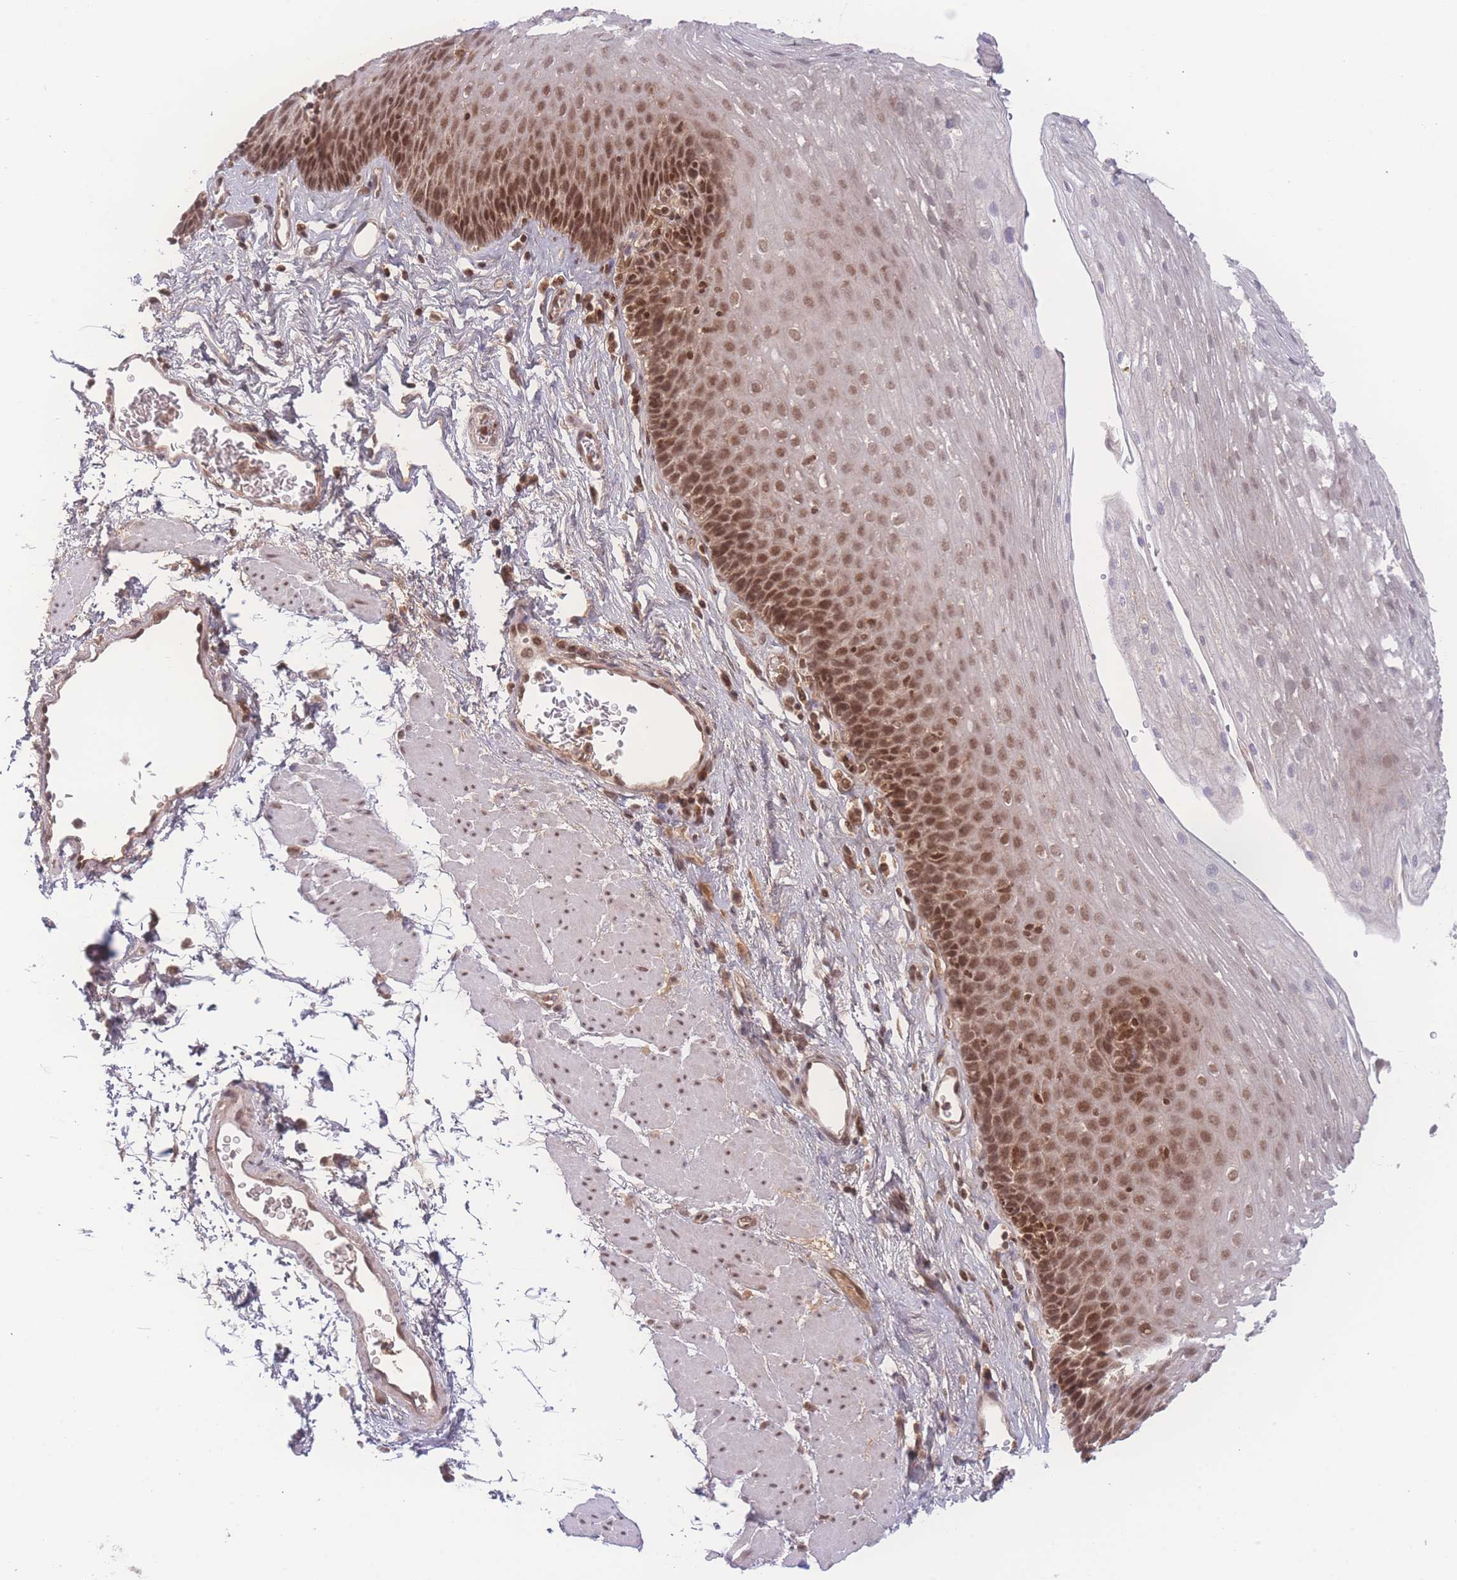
{"staining": {"intensity": "moderate", "quantity": ">75%", "location": "nuclear"}, "tissue": "esophagus", "cell_type": "Squamous epithelial cells", "image_type": "normal", "snomed": [{"axis": "morphology", "description": "Normal tissue, NOS"}, {"axis": "topography", "description": "Esophagus"}], "caption": "Immunohistochemical staining of normal human esophagus exhibits medium levels of moderate nuclear positivity in about >75% of squamous epithelial cells.", "gene": "RAVER1", "patient": {"sex": "female", "age": 66}}